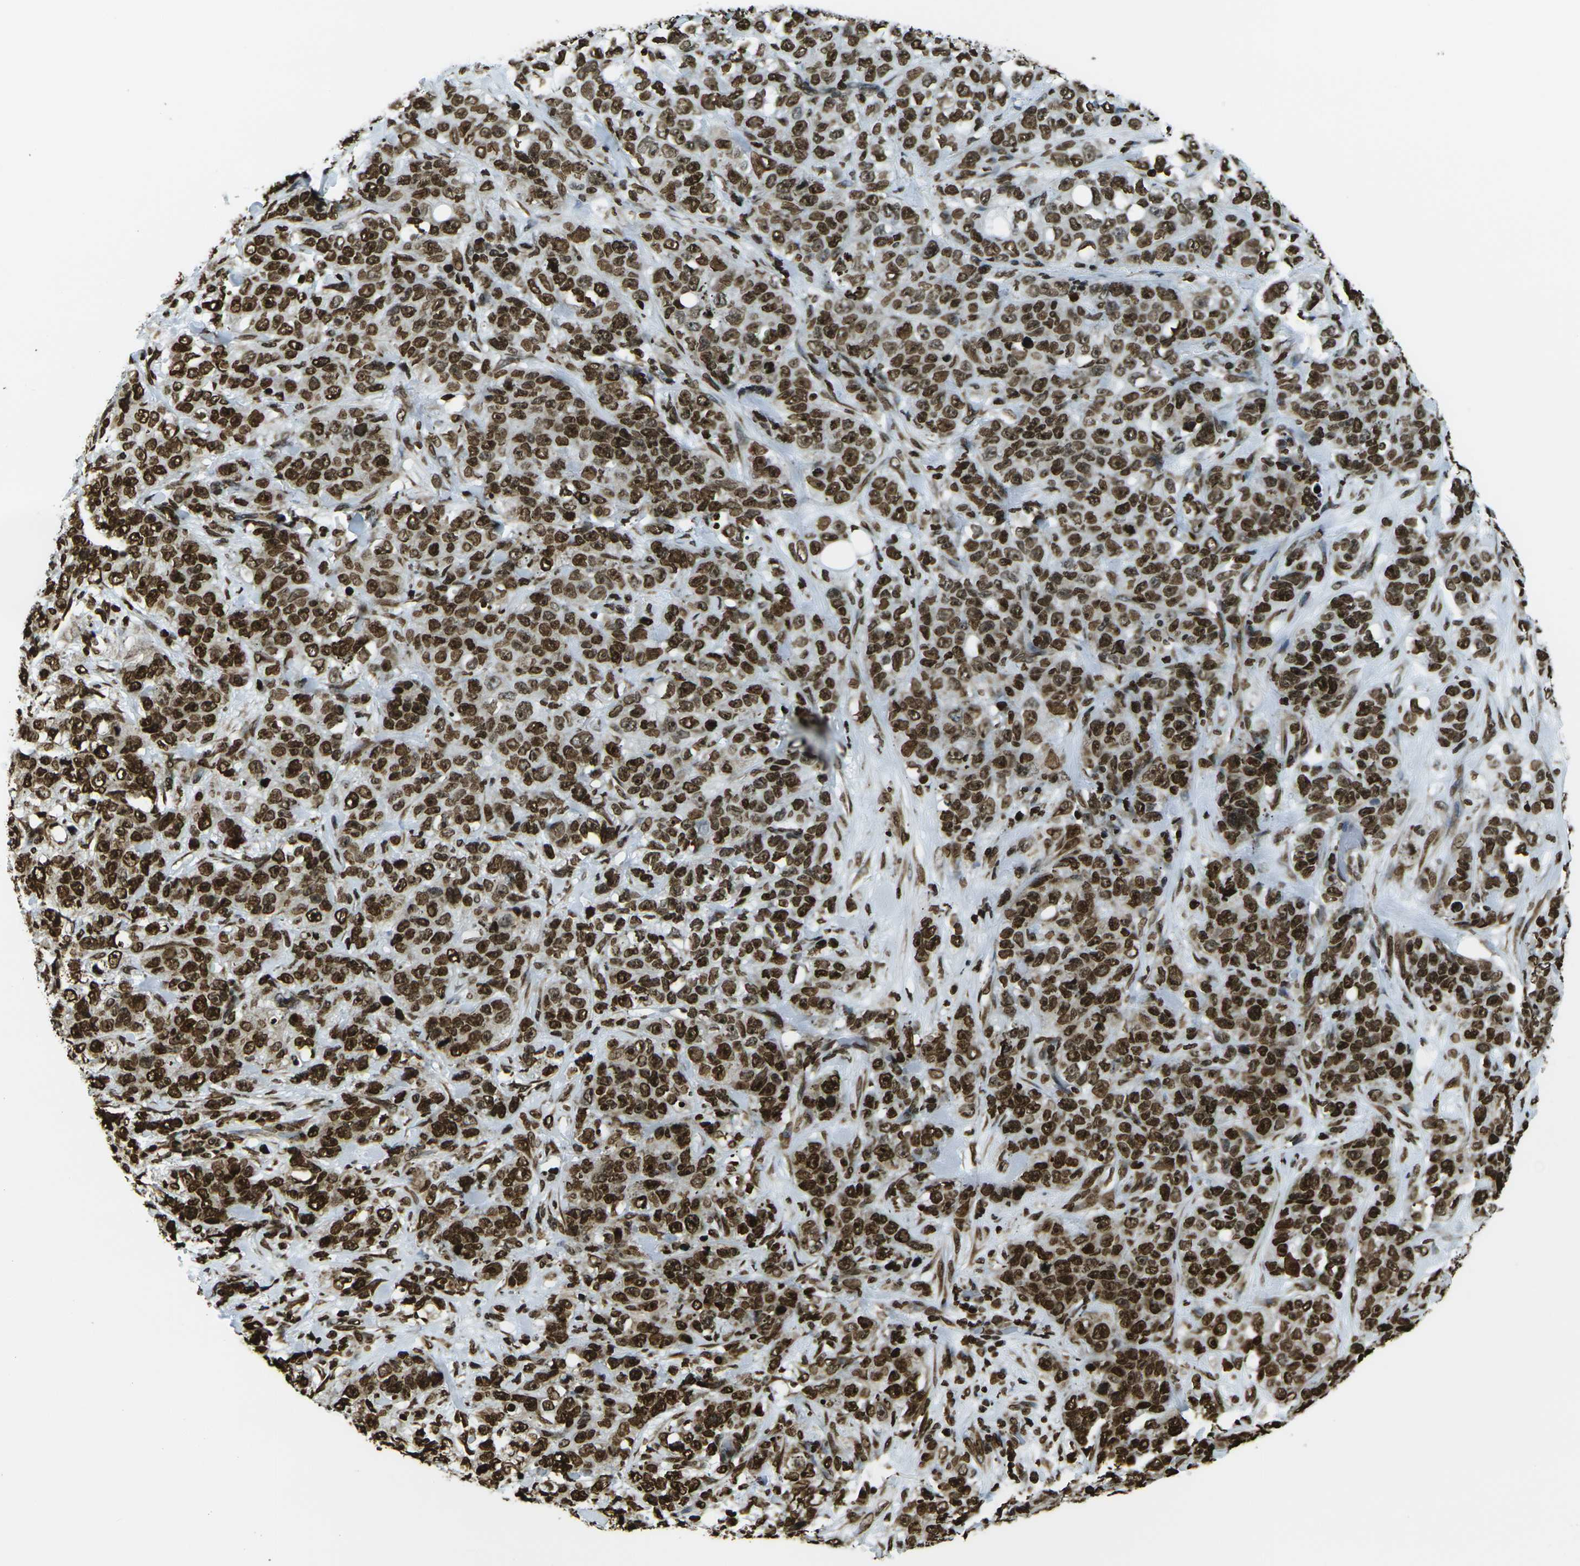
{"staining": {"intensity": "strong", "quantity": ">75%", "location": "nuclear"}, "tissue": "stomach cancer", "cell_type": "Tumor cells", "image_type": "cancer", "snomed": [{"axis": "morphology", "description": "Adenocarcinoma, NOS"}, {"axis": "topography", "description": "Stomach"}], "caption": "DAB (3,3'-diaminobenzidine) immunohistochemical staining of human stomach adenocarcinoma exhibits strong nuclear protein positivity in approximately >75% of tumor cells.", "gene": "H1-2", "patient": {"sex": "male", "age": 48}}